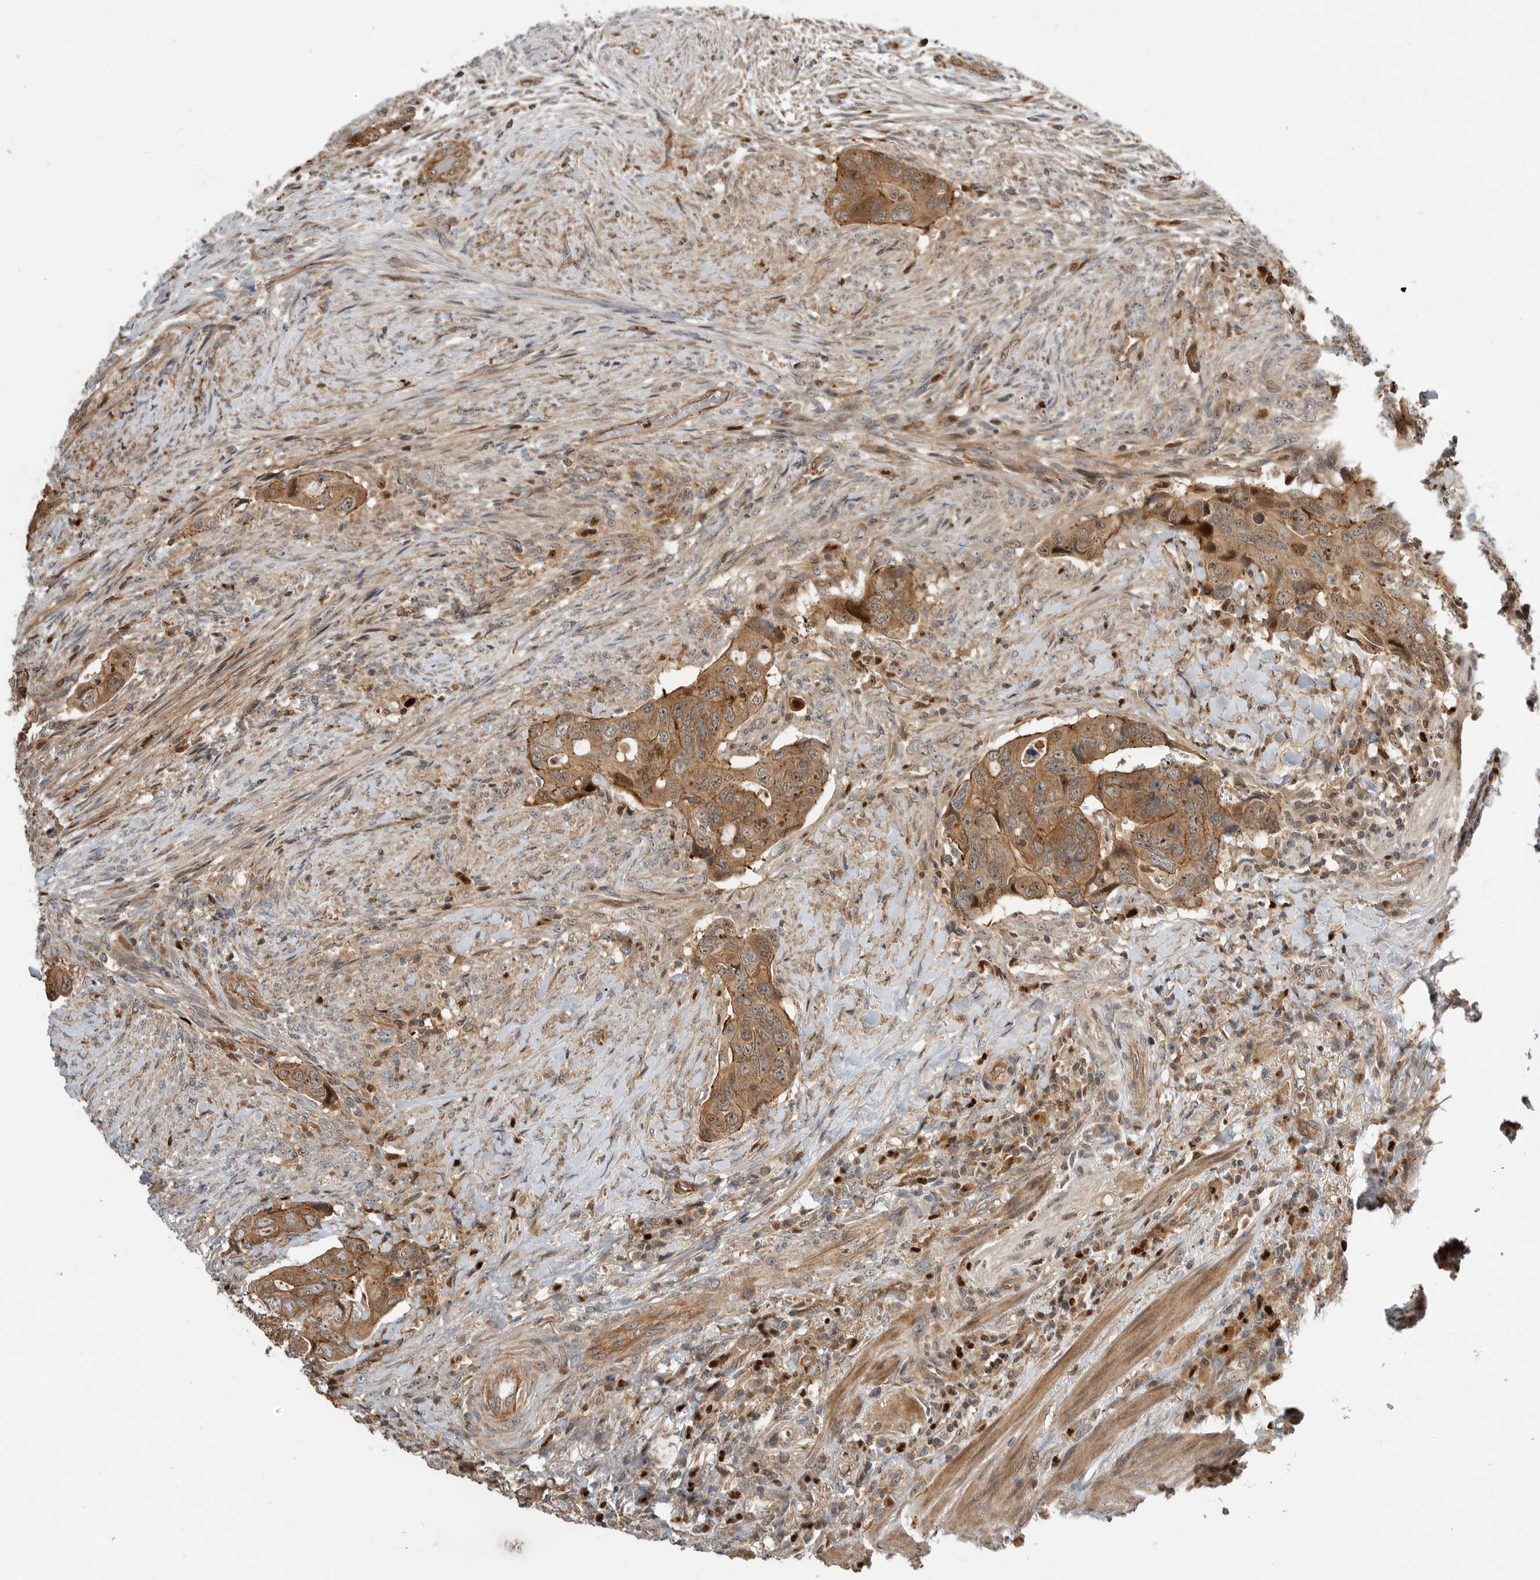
{"staining": {"intensity": "moderate", "quantity": ">75%", "location": "cytoplasmic/membranous"}, "tissue": "colorectal cancer", "cell_type": "Tumor cells", "image_type": "cancer", "snomed": [{"axis": "morphology", "description": "Adenocarcinoma, NOS"}, {"axis": "topography", "description": "Rectum"}], "caption": "An image of adenocarcinoma (colorectal) stained for a protein shows moderate cytoplasmic/membranous brown staining in tumor cells. (DAB (3,3'-diaminobenzidine) IHC, brown staining for protein, blue staining for nuclei).", "gene": "STRAP", "patient": {"sex": "male", "age": 63}}